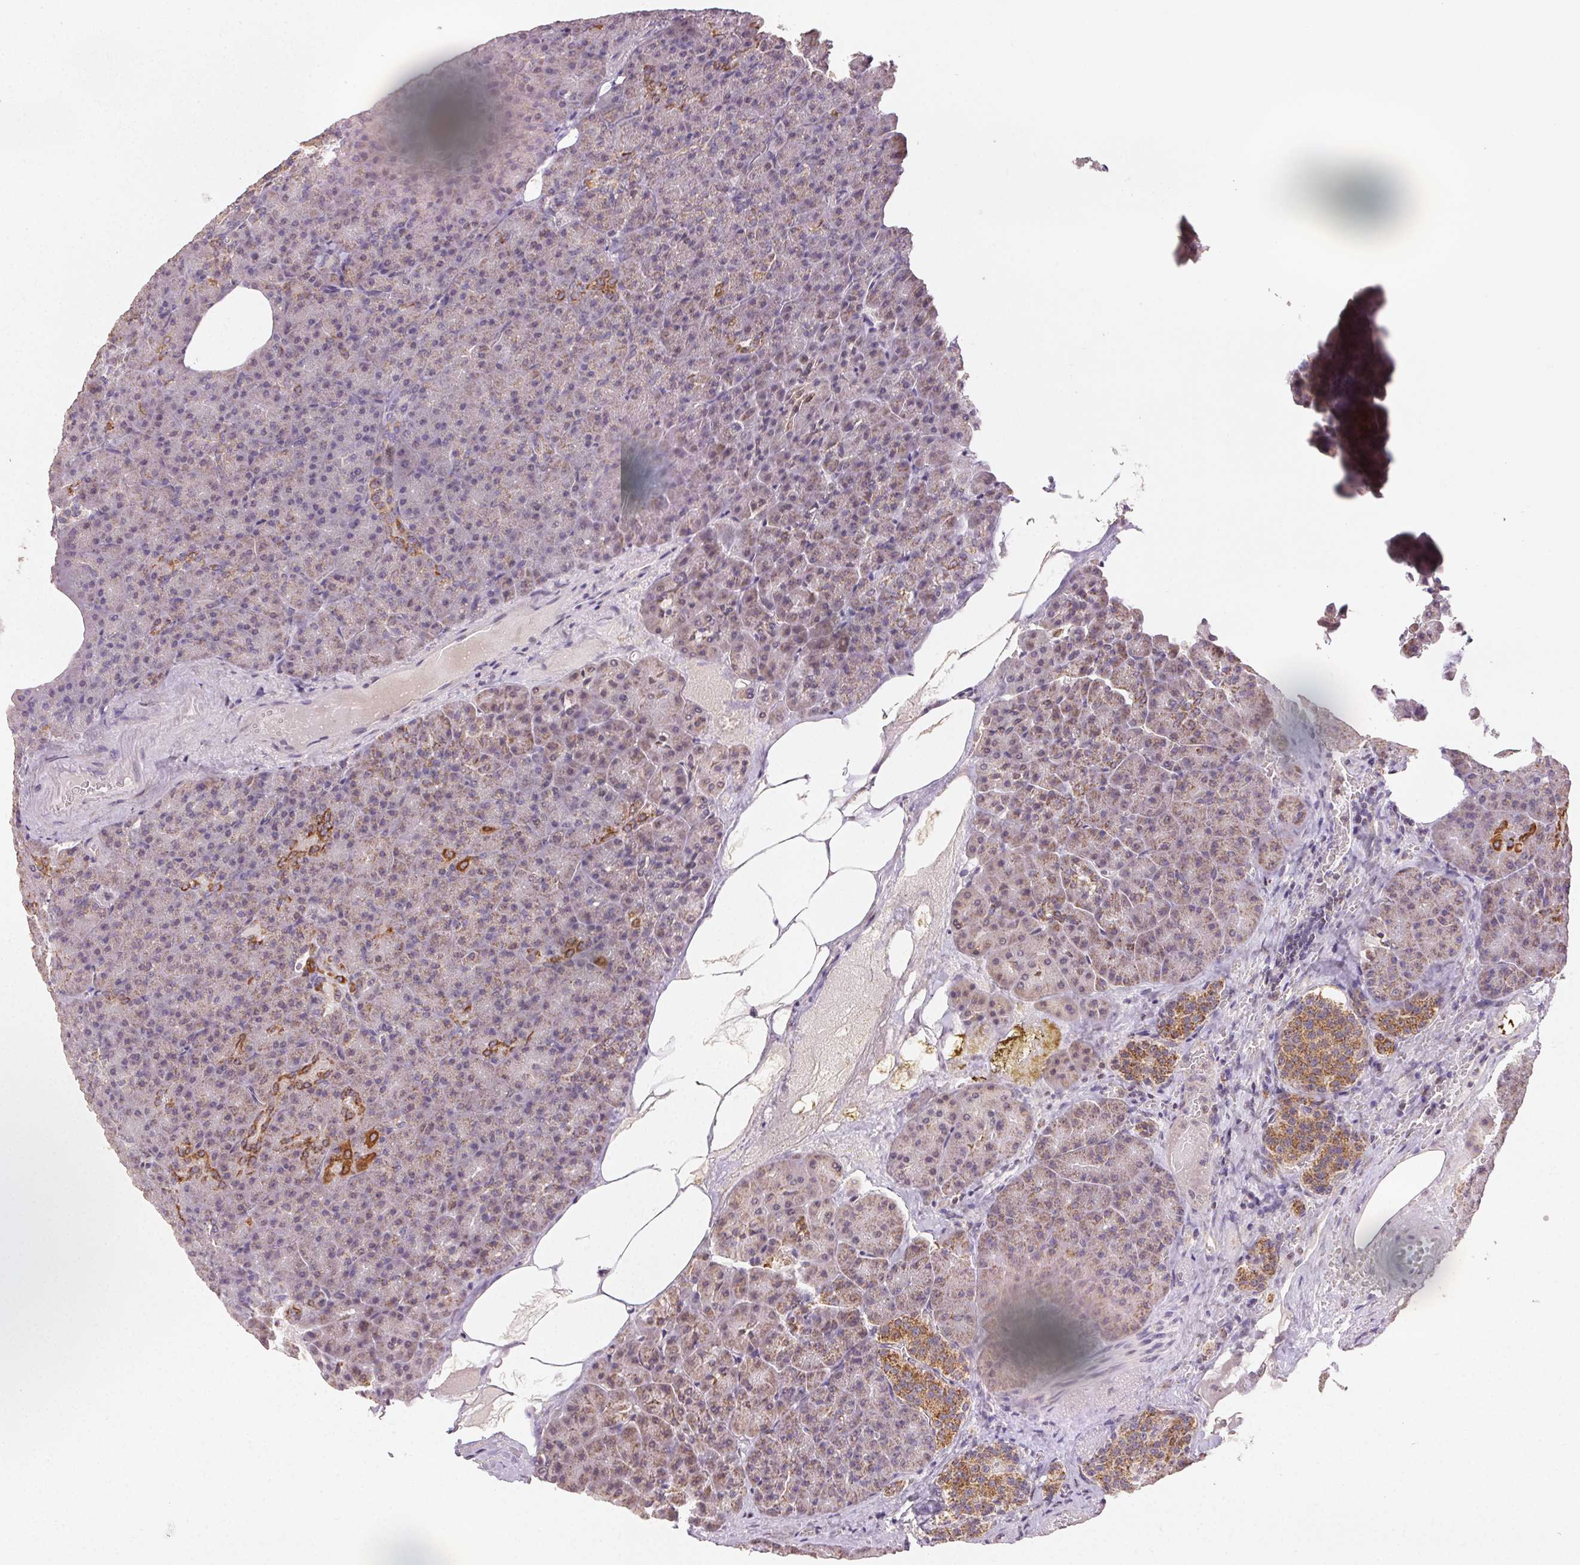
{"staining": {"intensity": "strong", "quantity": "<25%", "location": "cytoplasmic/membranous"}, "tissue": "pancreas", "cell_type": "Exocrine glandular cells", "image_type": "normal", "snomed": [{"axis": "morphology", "description": "Normal tissue, NOS"}, {"axis": "topography", "description": "Pancreas"}], "caption": "Immunohistochemical staining of unremarkable human pancreas reveals strong cytoplasmic/membranous protein staining in approximately <25% of exocrine glandular cells. (IHC, brightfield microscopy, high magnification).", "gene": "CLASP1", "patient": {"sex": "female", "age": 74}}